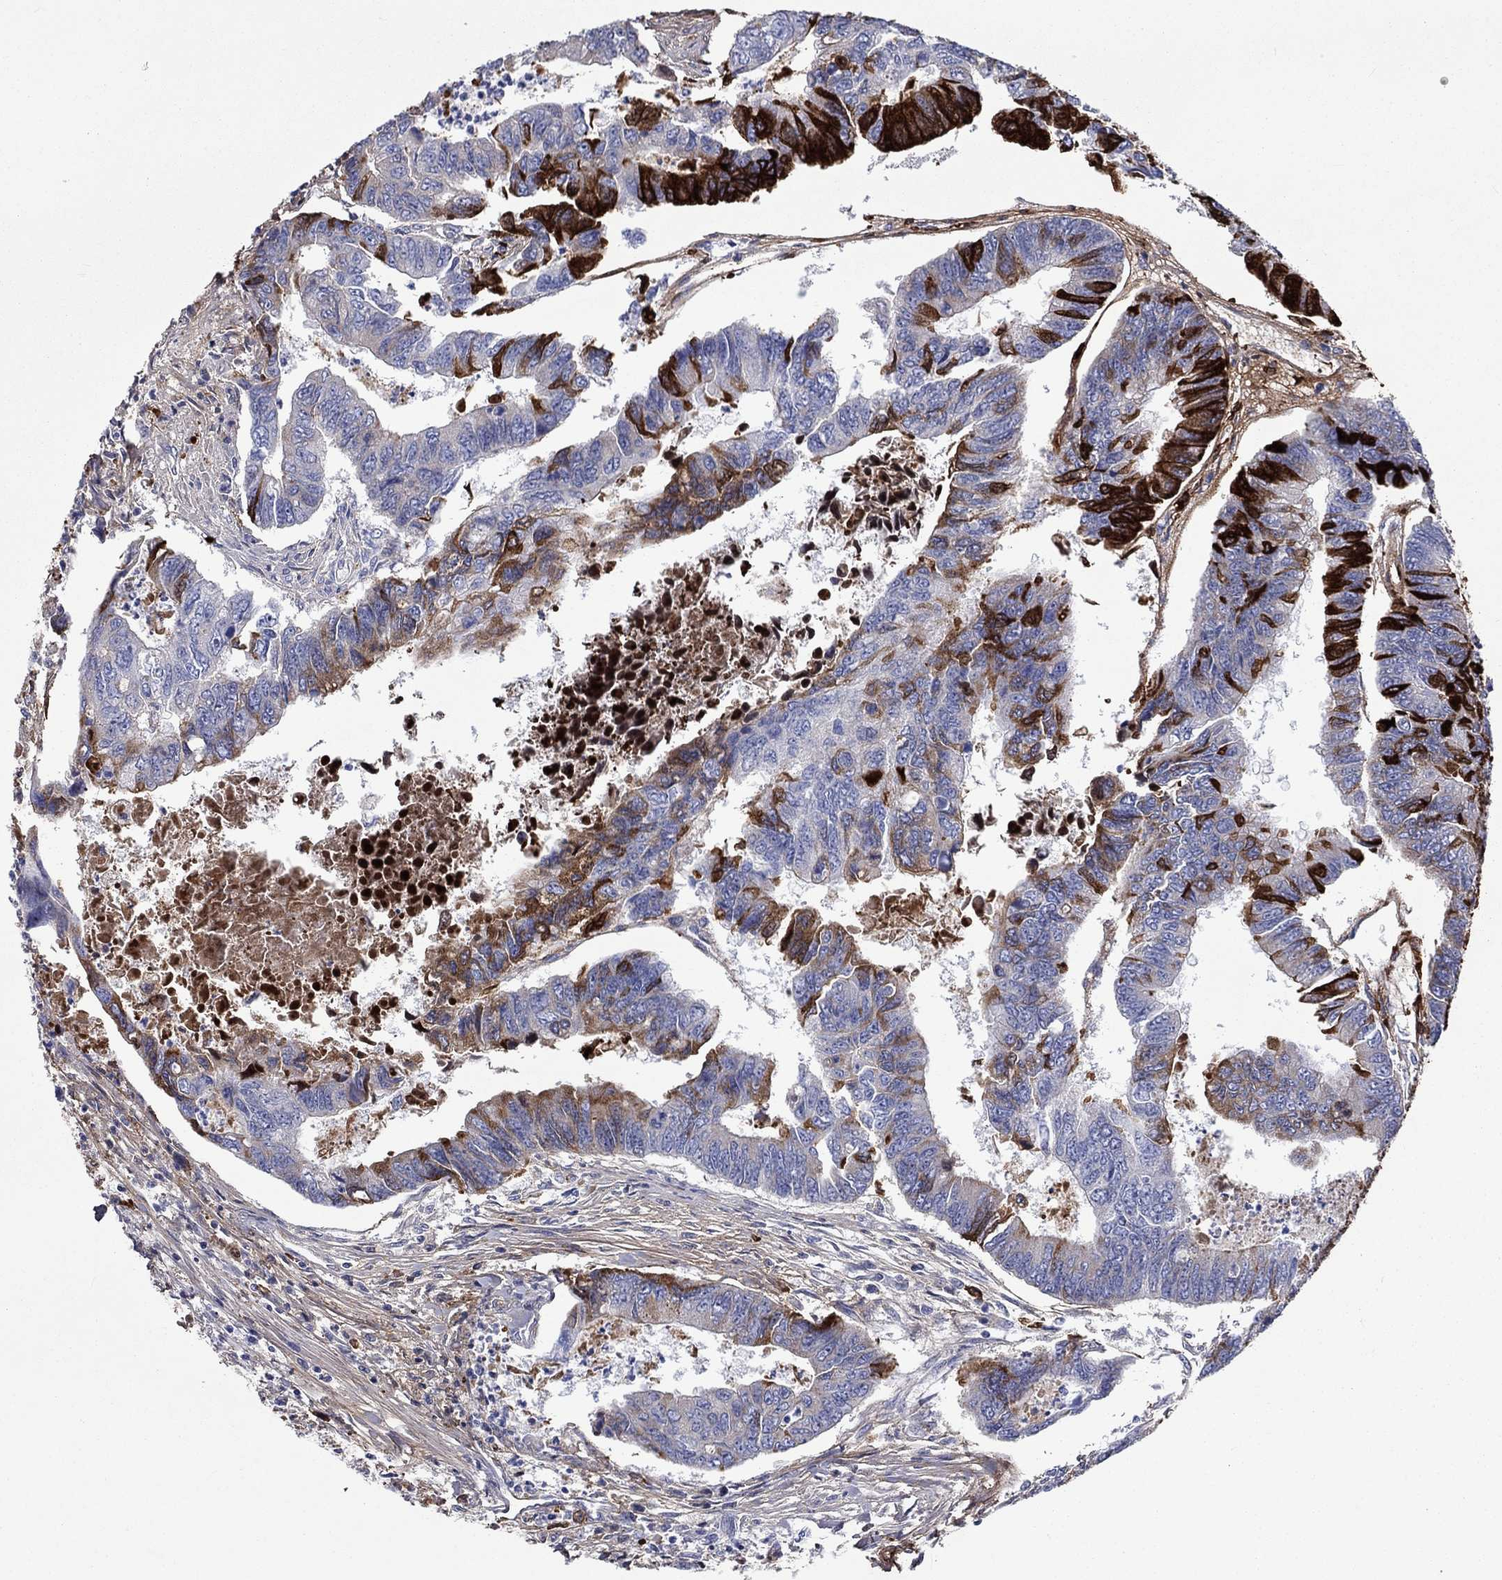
{"staining": {"intensity": "strong", "quantity": "25%-75%", "location": "cytoplasmic/membranous"}, "tissue": "colorectal cancer", "cell_type": "Tumor cells", "image_type": "cancer", "snomed": [{"axis": "morphology", "description": "Adenocarcinoma, NOS"}, {"axis": "topography", "description": "Colon"}], "caption": "Colorectal adenocarcinoma stained with a protein marker displays strong staining in tumor cells.", "gene": "TGFBI", "patient": {"sex": "female", "age": 65}}